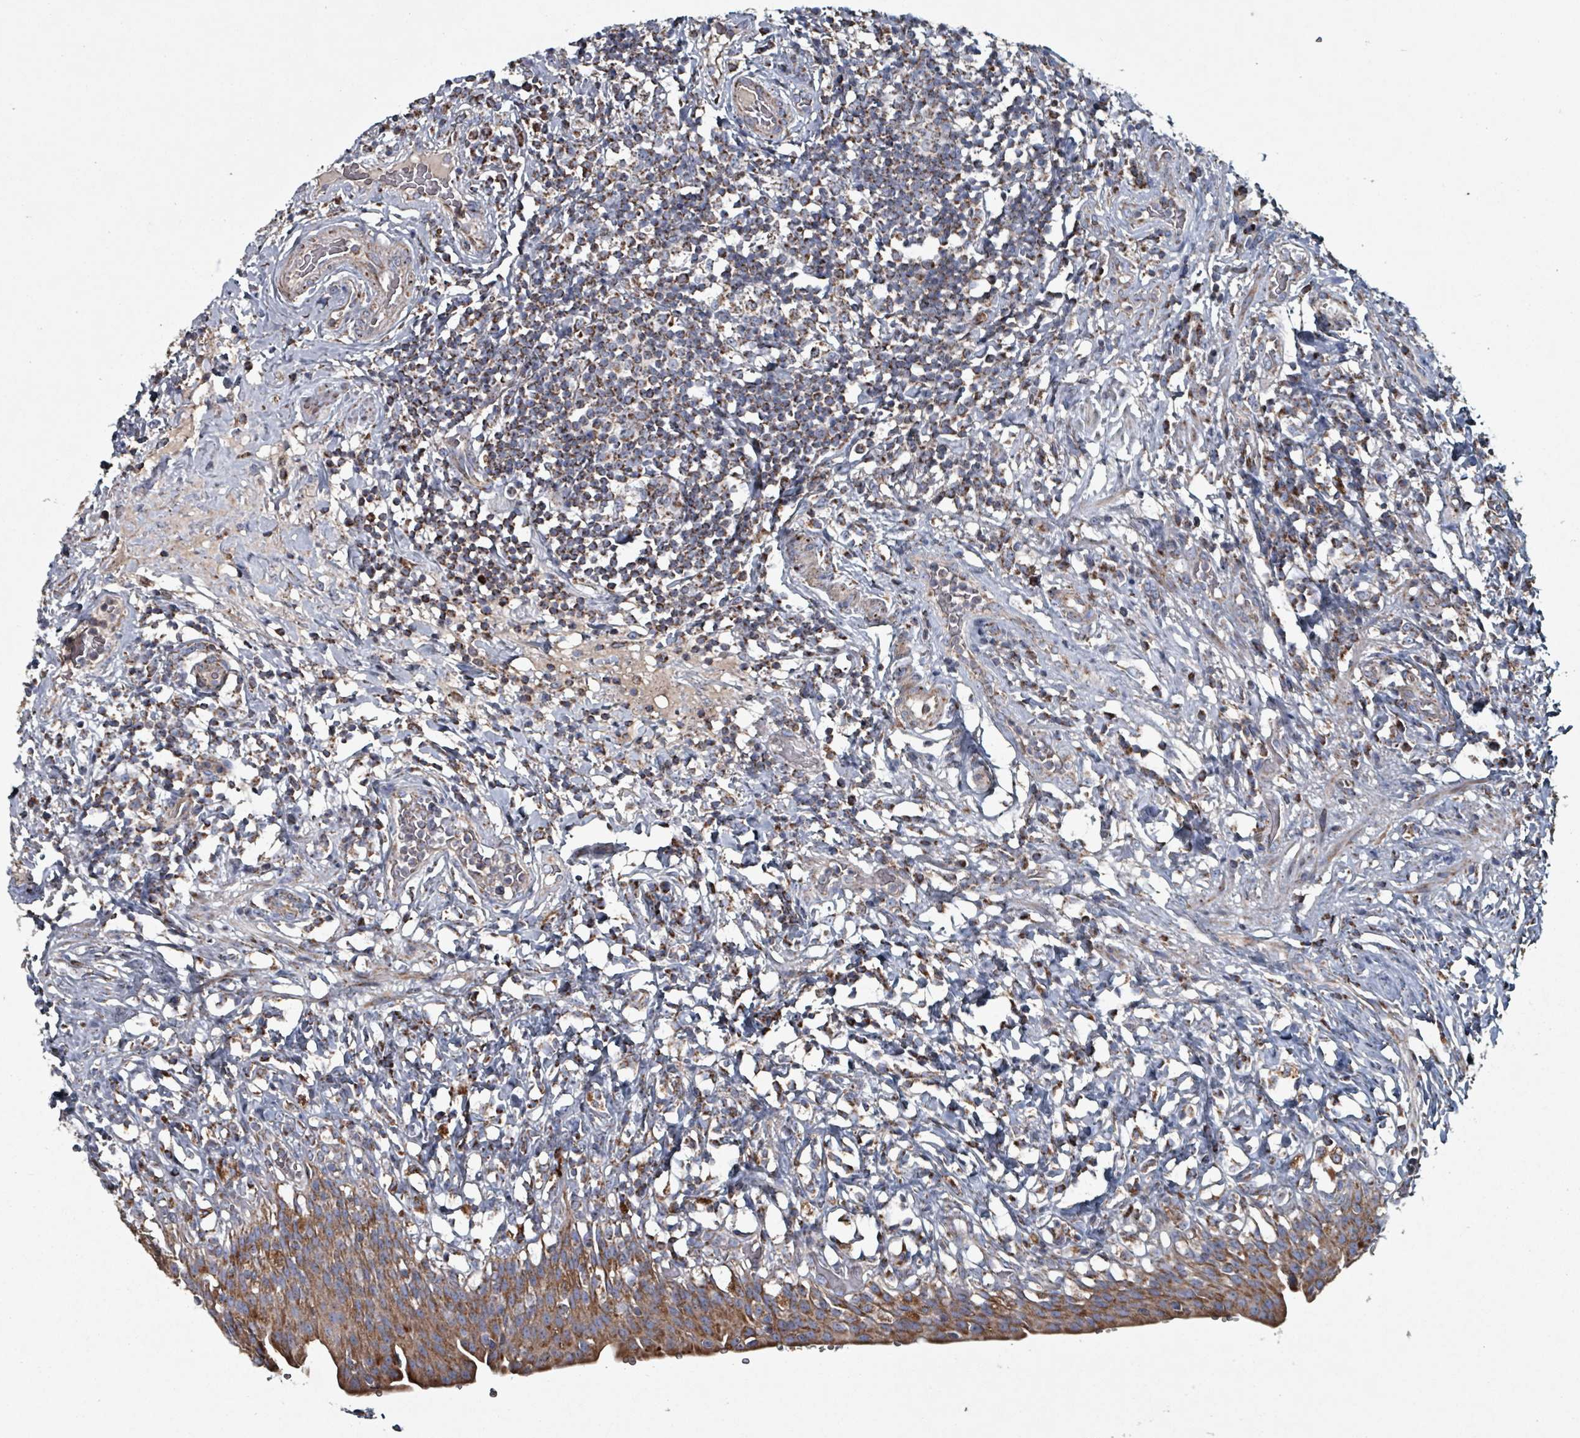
{"staining": {"intensity": "moderate", "quantity": ">75%", "location": "cytoplasmic/membranous"}, "tissue": "urinary bladder", "cell_type": "Urothelial cells", "image_type": "normal", "snomed": [{"axis": "morphology", "description": "Normal tissue, NOS"}, {"axis": "morphology", "description": "Inflammation, NOS"}, {"axis": "topography", "description": "Urinary bladder"}], "caption": "Protein staining of normal urinary bladder displays moderate cytoplasmic/membranous staining in about >75% of urothelial cells.", "gene": "ABHD18", "patient": {"sex": "male", "age": 64}}